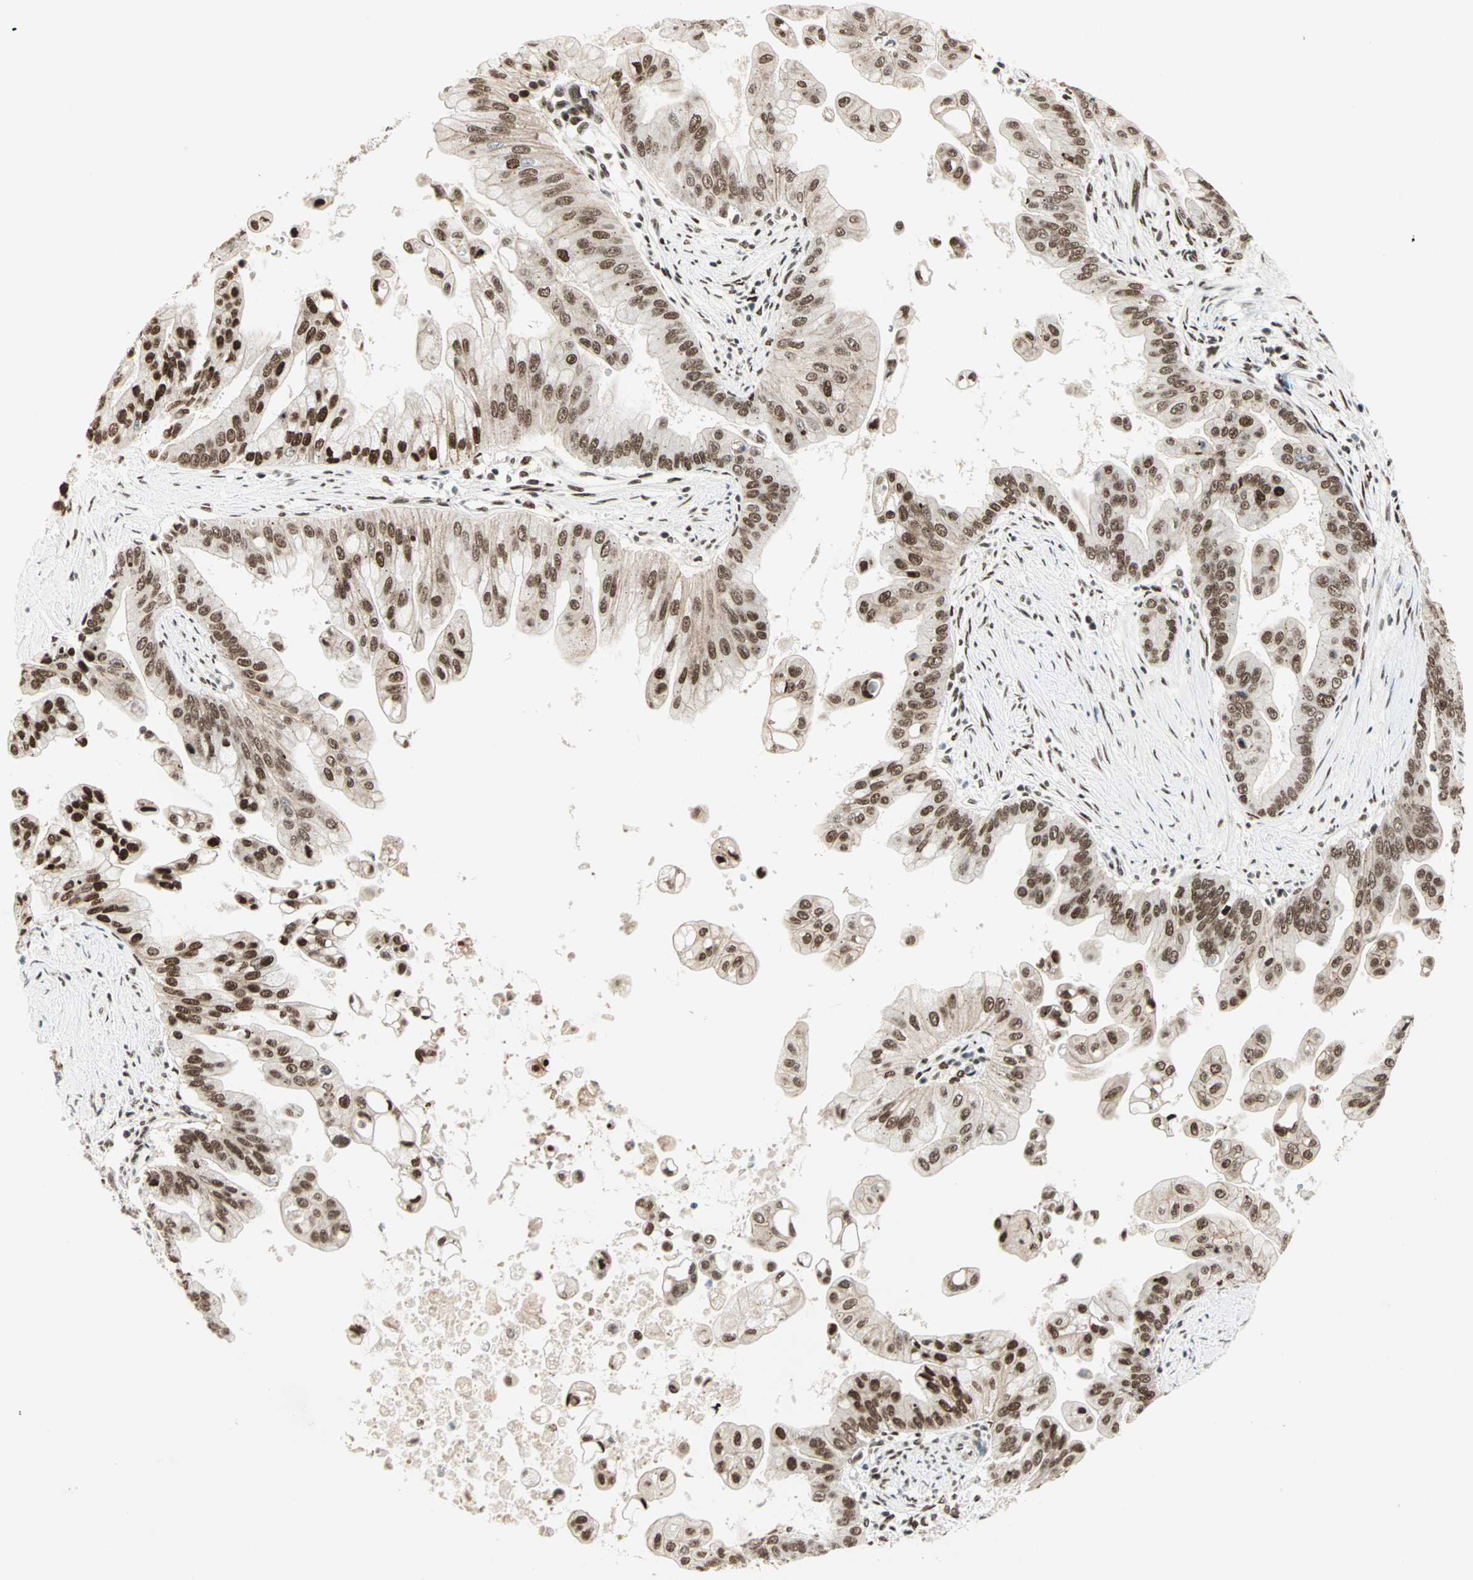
{"staining": {"intensity": "strong", "quantity": ">75%", "location": "nuclear"}, "tissue": "pancreatic cancer", "cell_type": "Tumor cells", "image_type": "cancer", "snomed": [{"axis": "morphology", "description": "Adenocarcinoma, NOS"}, {"axis": "topography", "description": "Pancreas"}], "caption": "About >75% of tumor cells in pancreatic cancer exhibit strong nuclear protein staining as visualized by brown immunohistochemical staining.", "gene": "BLM", "patient": {"sex": "female", "age": 75}}